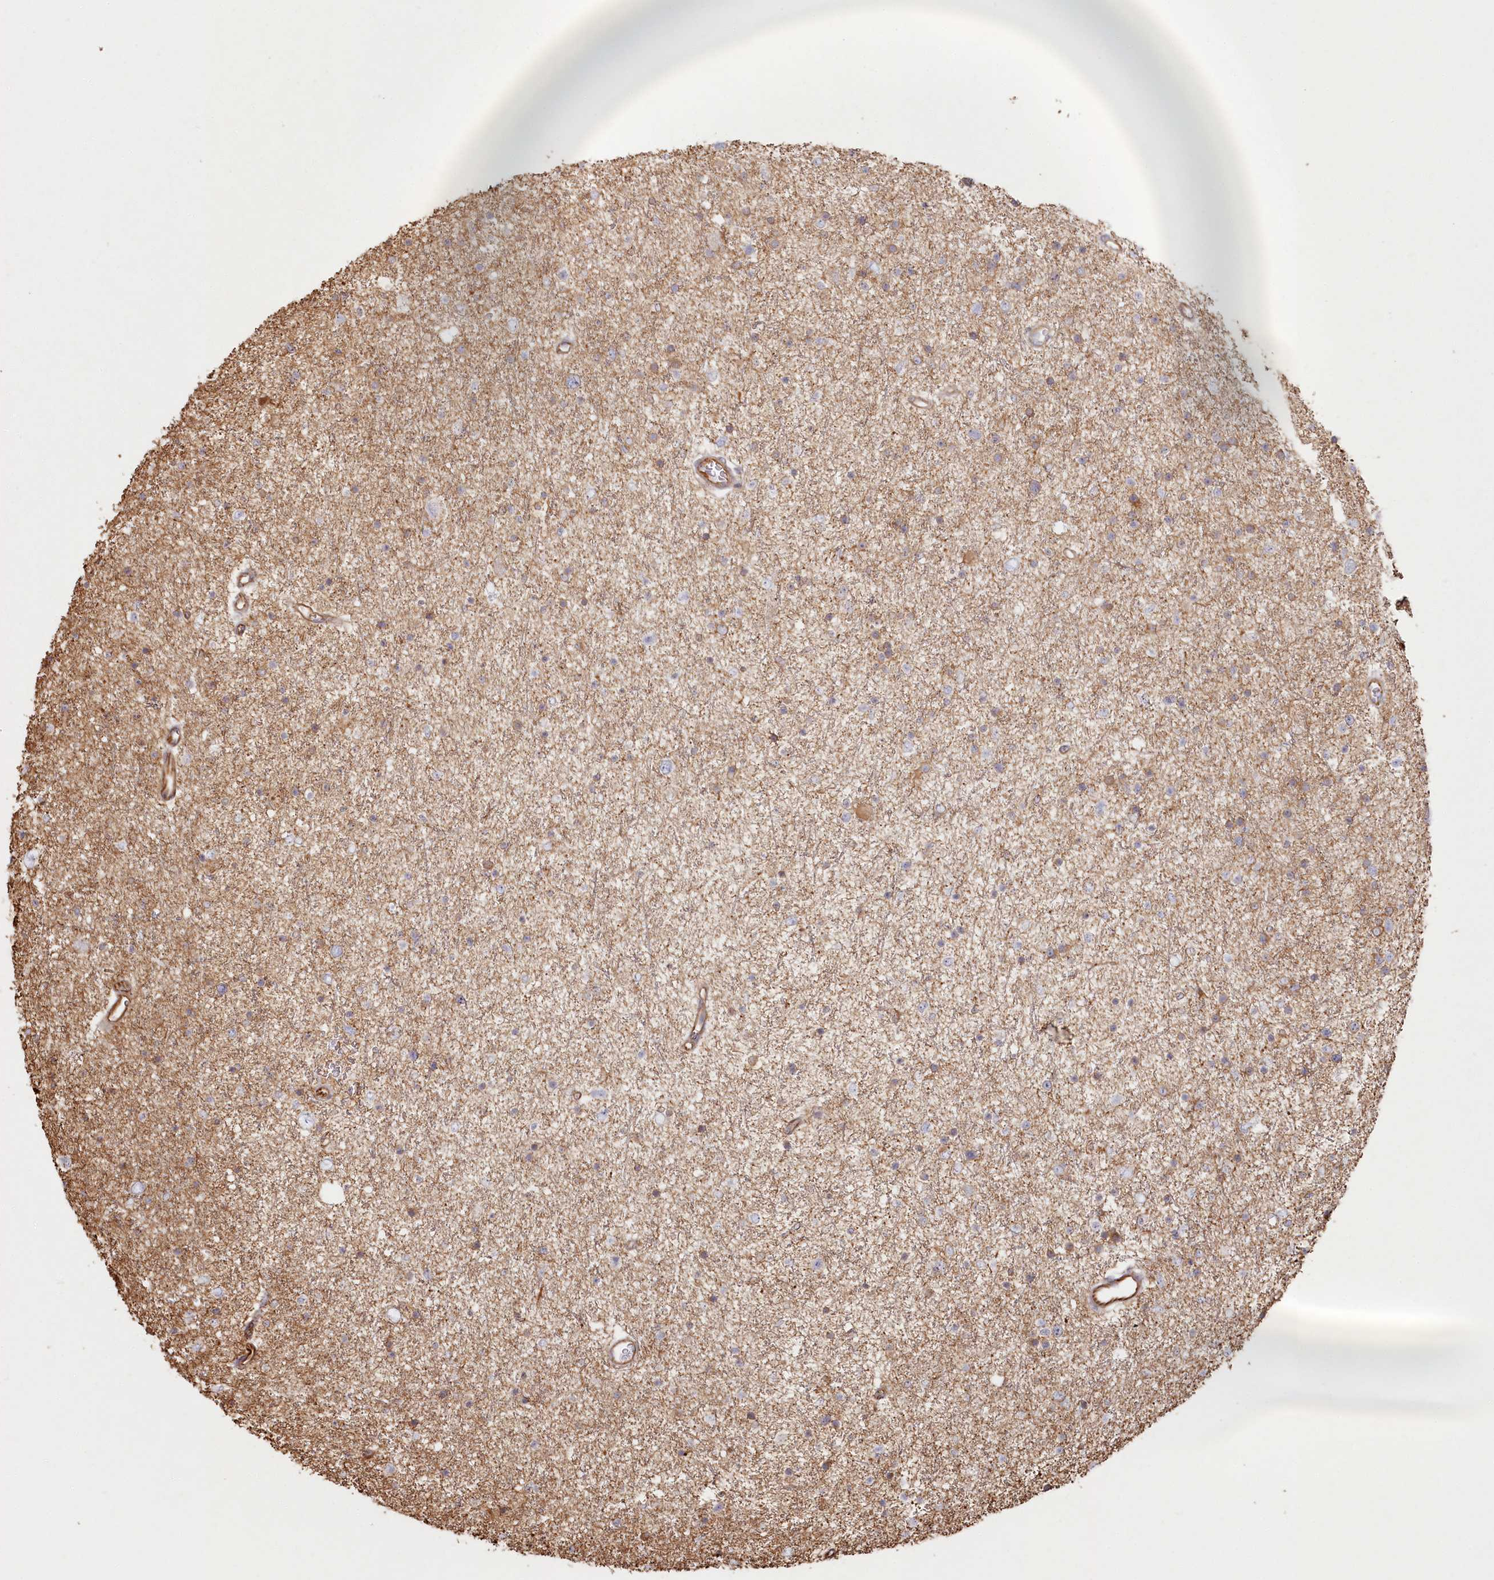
{"staining": {"intensity": "negative", "quantity": "none", "location": "none"}, "tissue": "glioma", "cell_type": "Tumor cells", "image_type": "cancer", "snomed": [{"axis": "morphology", "description": "Glioma, malignant, Low grade"}, {"axis": "topography", "description": "Brain"}], "caption": "A micrograph of human glioma is negative for staining in tumor cells. Brightfield microscopy of IHC stained with DAB (3,3'-diaminobenzidine) (brown) and hematoxylin (blue), captured at high magnification.", "gene": "TTC1", "patient": {"sex": "female", "age": 37}}